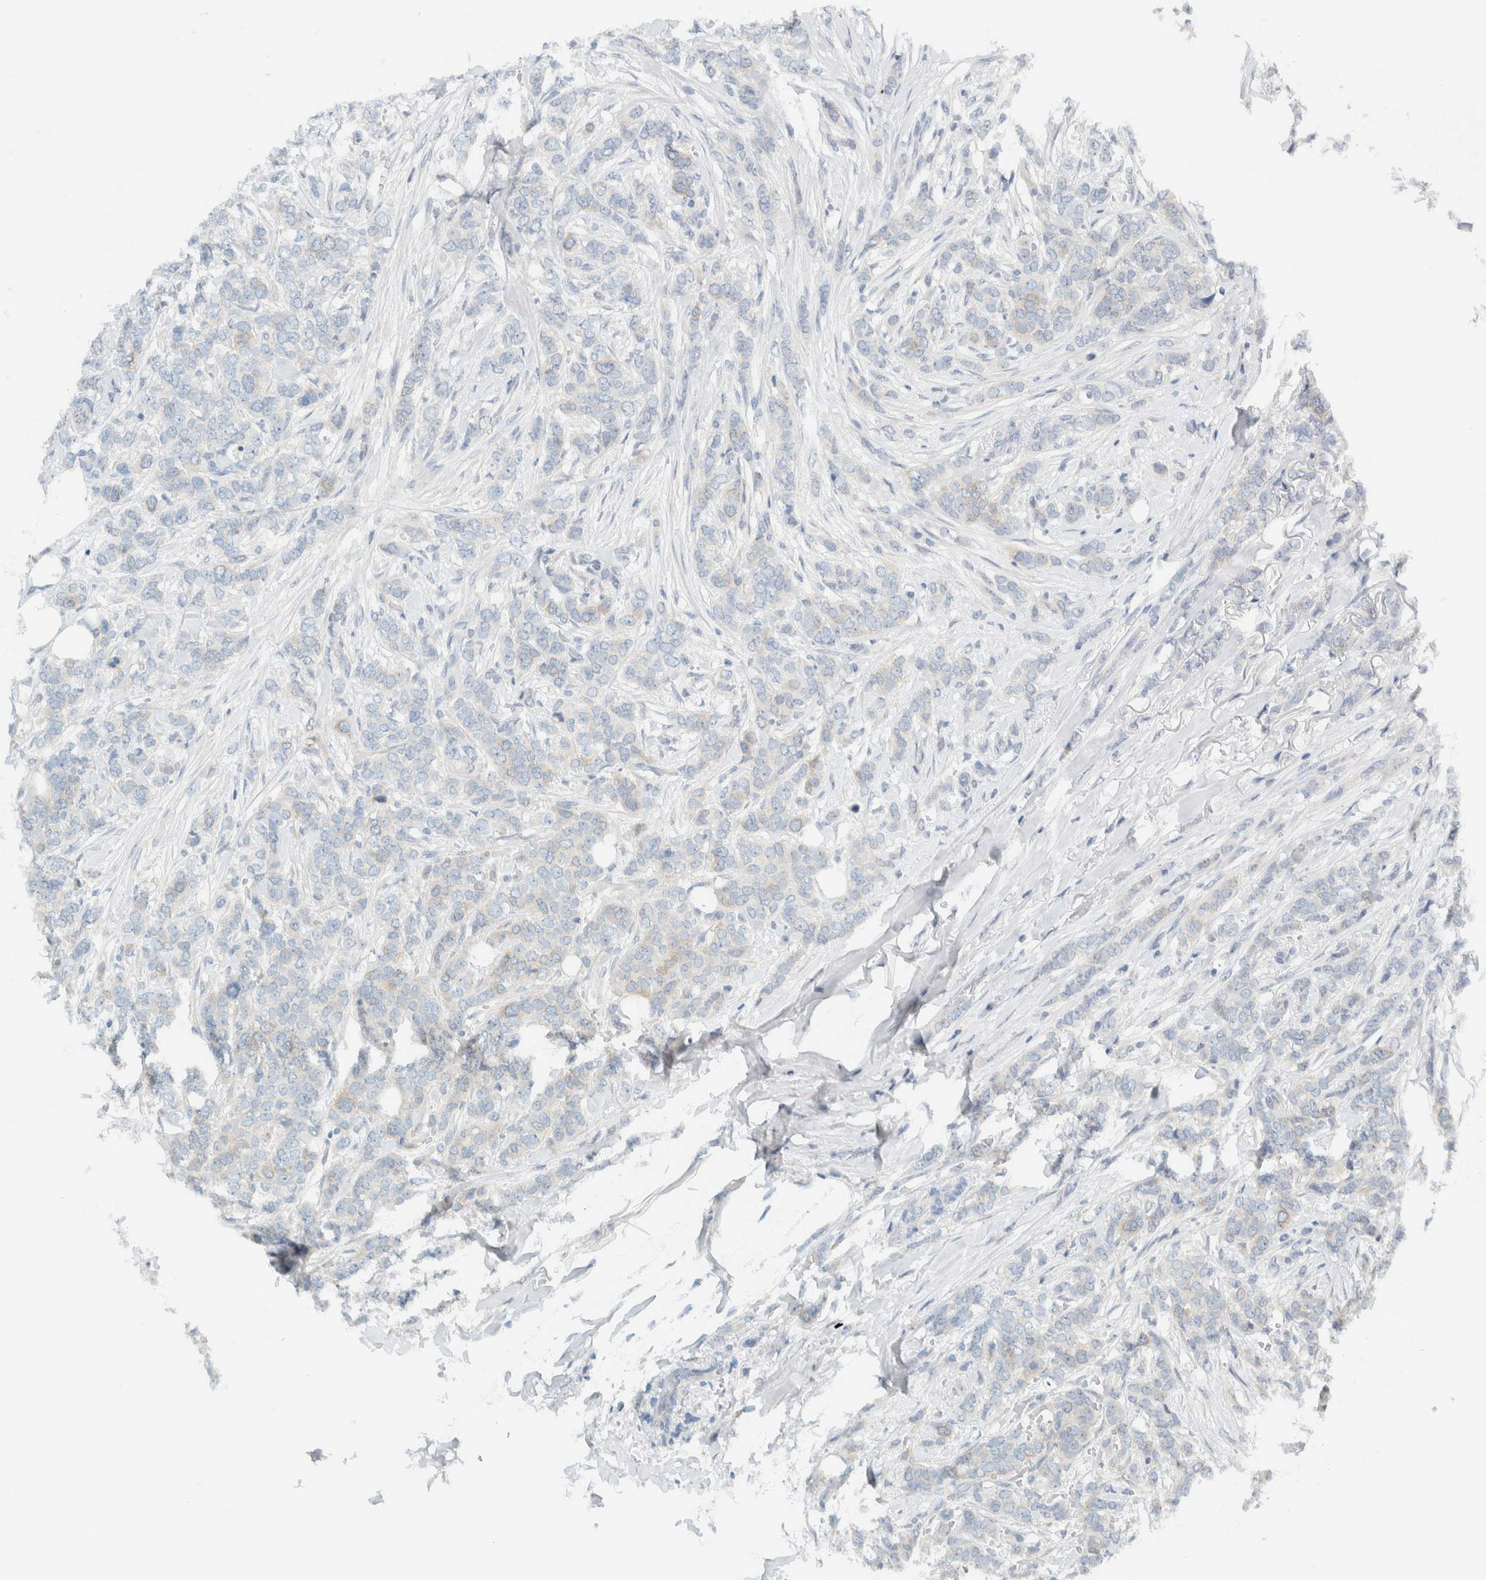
{"staining": {"intensity": "negative", "quantity": "none", "location": "none"}, "tissue": "breast cancer", "cell_type": "Tumor cells", "image_type": "cancer", "snomed": [{"axis": "morphology", "description": "Lobular carcinoma"}, {"axis": "topography", "description": "Skin"}, {"axis": "topography", "description": "Breast"}], "caption": "IHC micrograph of lobular carcinoma (breast) stained for a protein (brown), which exhibits no expression in tumor cells.", "gene": "NDE1", "patient": {"sex": "female", "age": 46}}